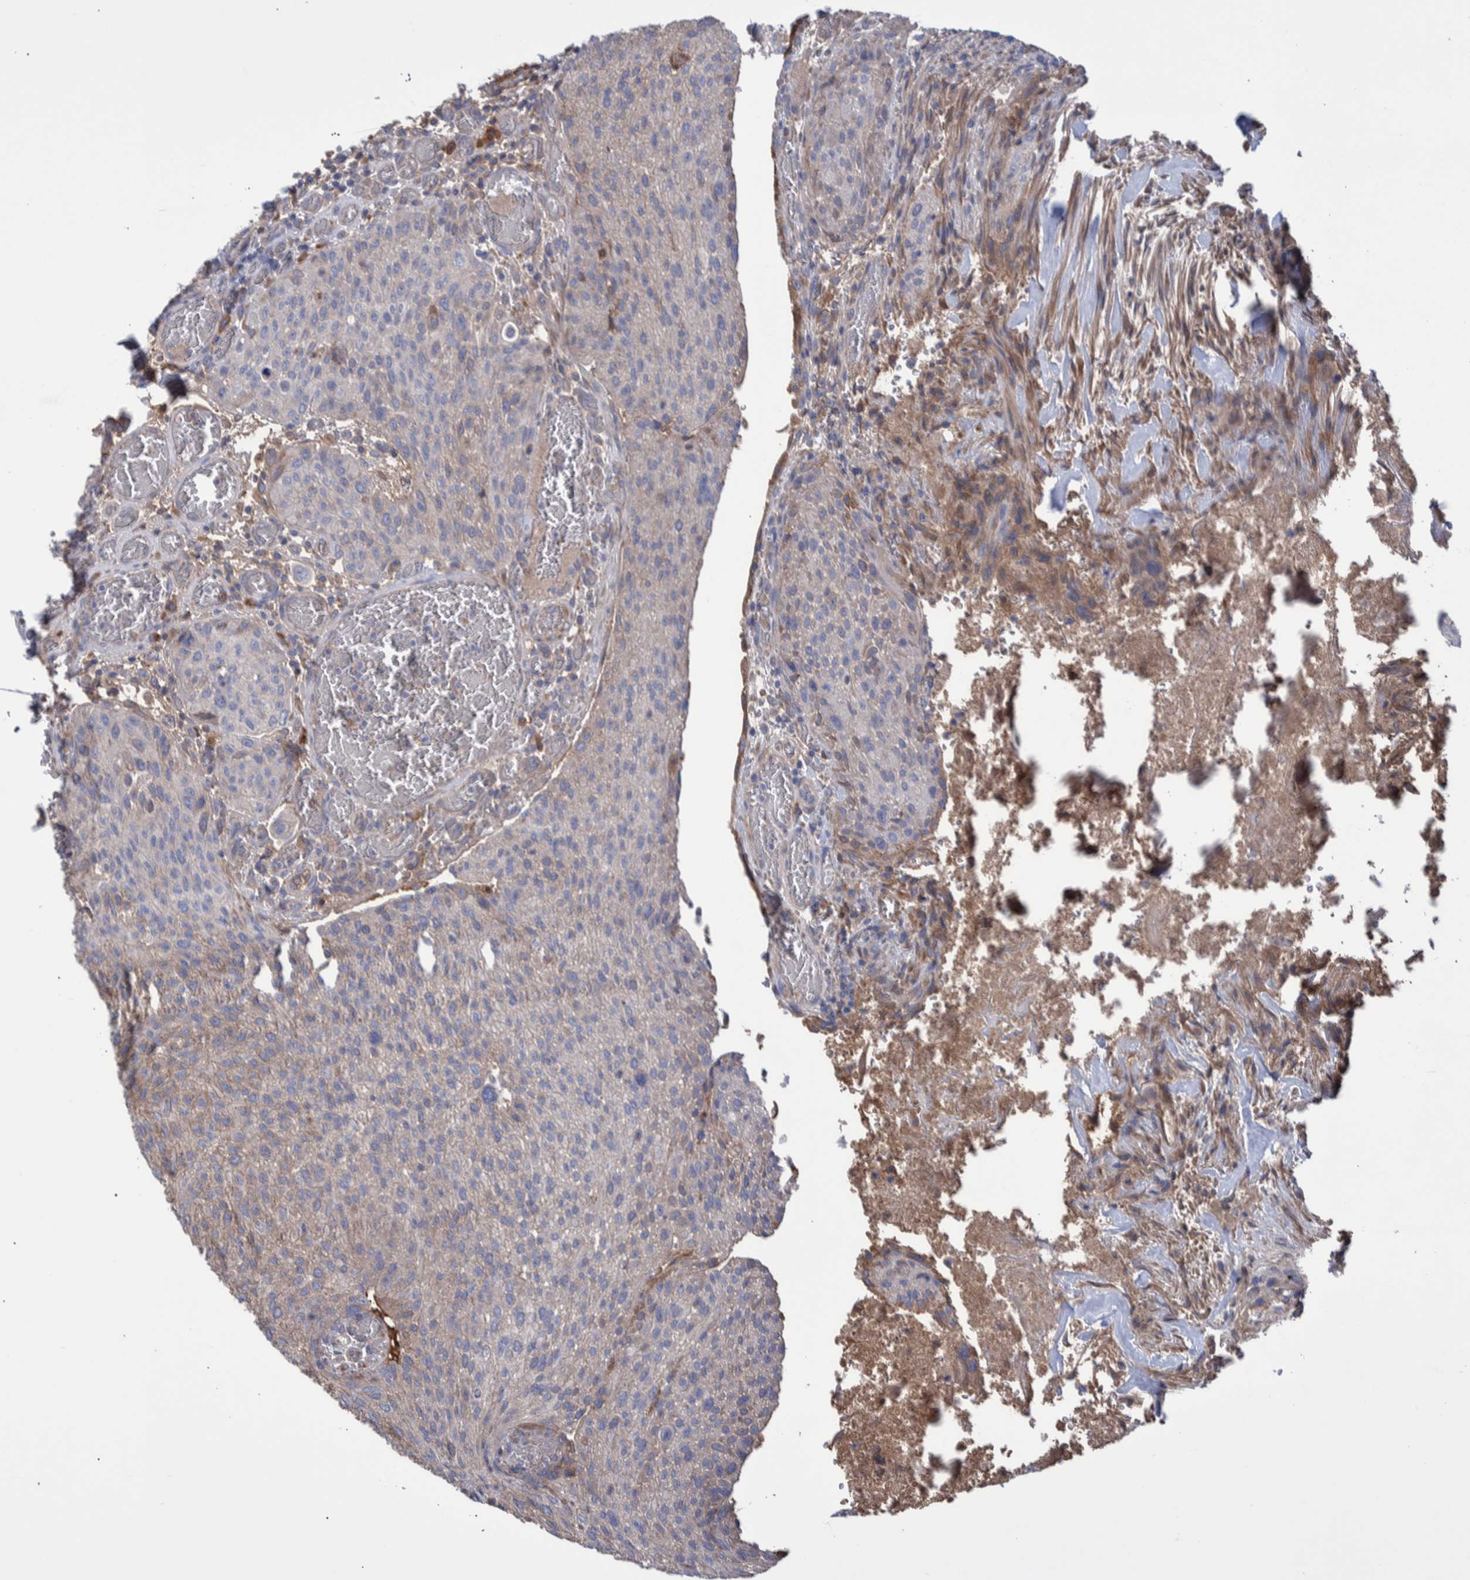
{"staining": {"intensity": "negative", "quantity": "none", "location": "none"}, "tissue": "urothelial cancer", "cell_type": "Tumor cells", "image_type": "cancer", "snomed": [{"axis": "morphology", "description": "Urothelial carcinoma, Low grade"}, {"axis": "morphology", "description": "Urothelial carcinoma, High grade"}, {"axis": "topography", "description": "Urinary bladder"}], "caption": "Low-grade urothelial carcinoma was stained to show a protein in brown. There is no significant staining in tumor cells. The staining was performed using DAB to visualize the protein expression in brown, while the nuclei were stained in blue with hematoxylin (Magnification: 20x).", "gene": "DLL4", "patient": {"sex": "male", "age": 35}}